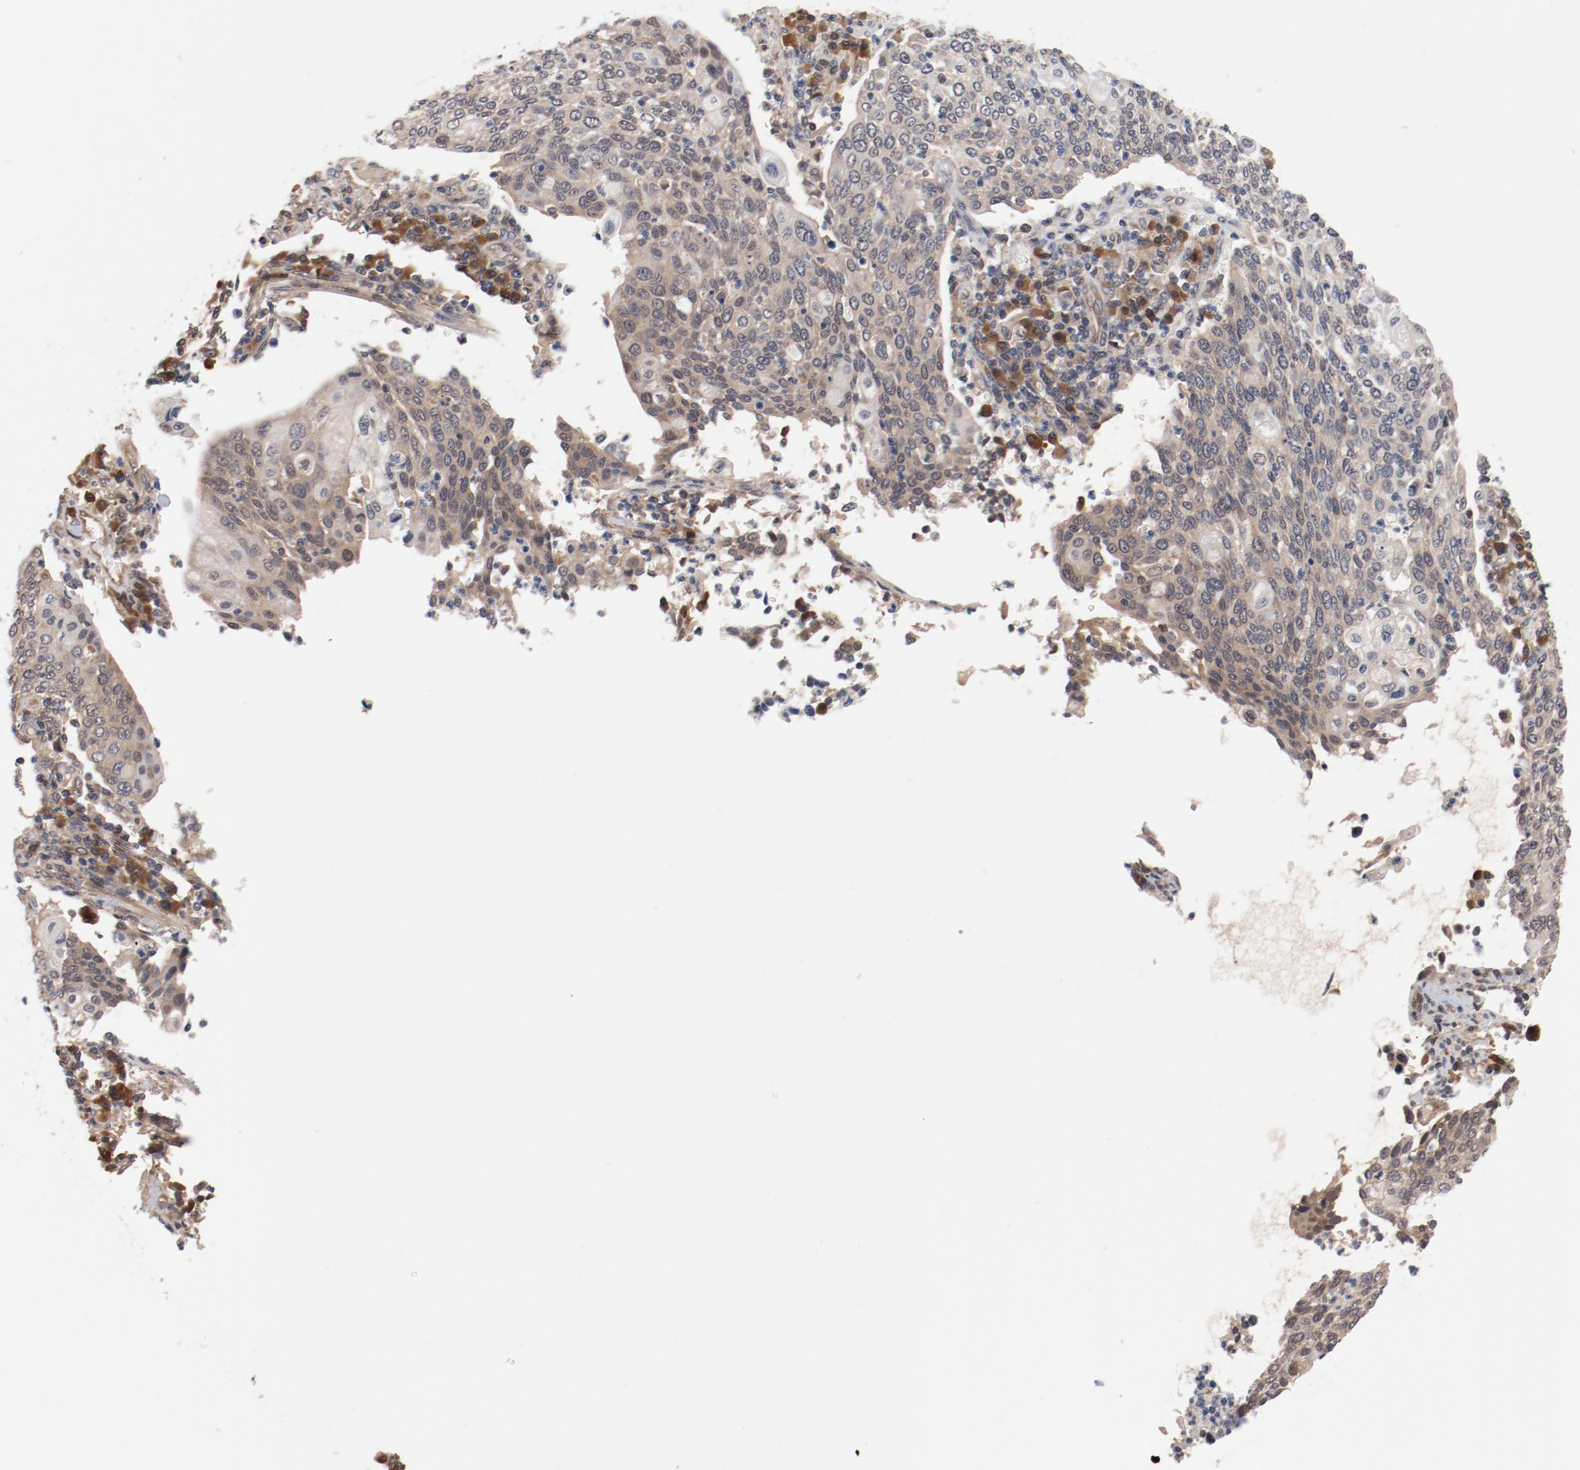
{"staining": {"intensity": "negative", "quantity": "none", "location": "none"}, "tissue": "cervical cancer", "cell_type": "Tumor cells", "image_type": "cancer", "snomed": [{"axis": "morphology", "description": "Squamous cell carcinoma, NOS"}, {"axis": "topography", "description": "Cervix"}], "caption": "Tumor cells are negative for brown protein staining in cervical cancer (squamous cell carcinoma).", "gene": "PITPNM2", "patient": {"sex": "female", "age": 40}}